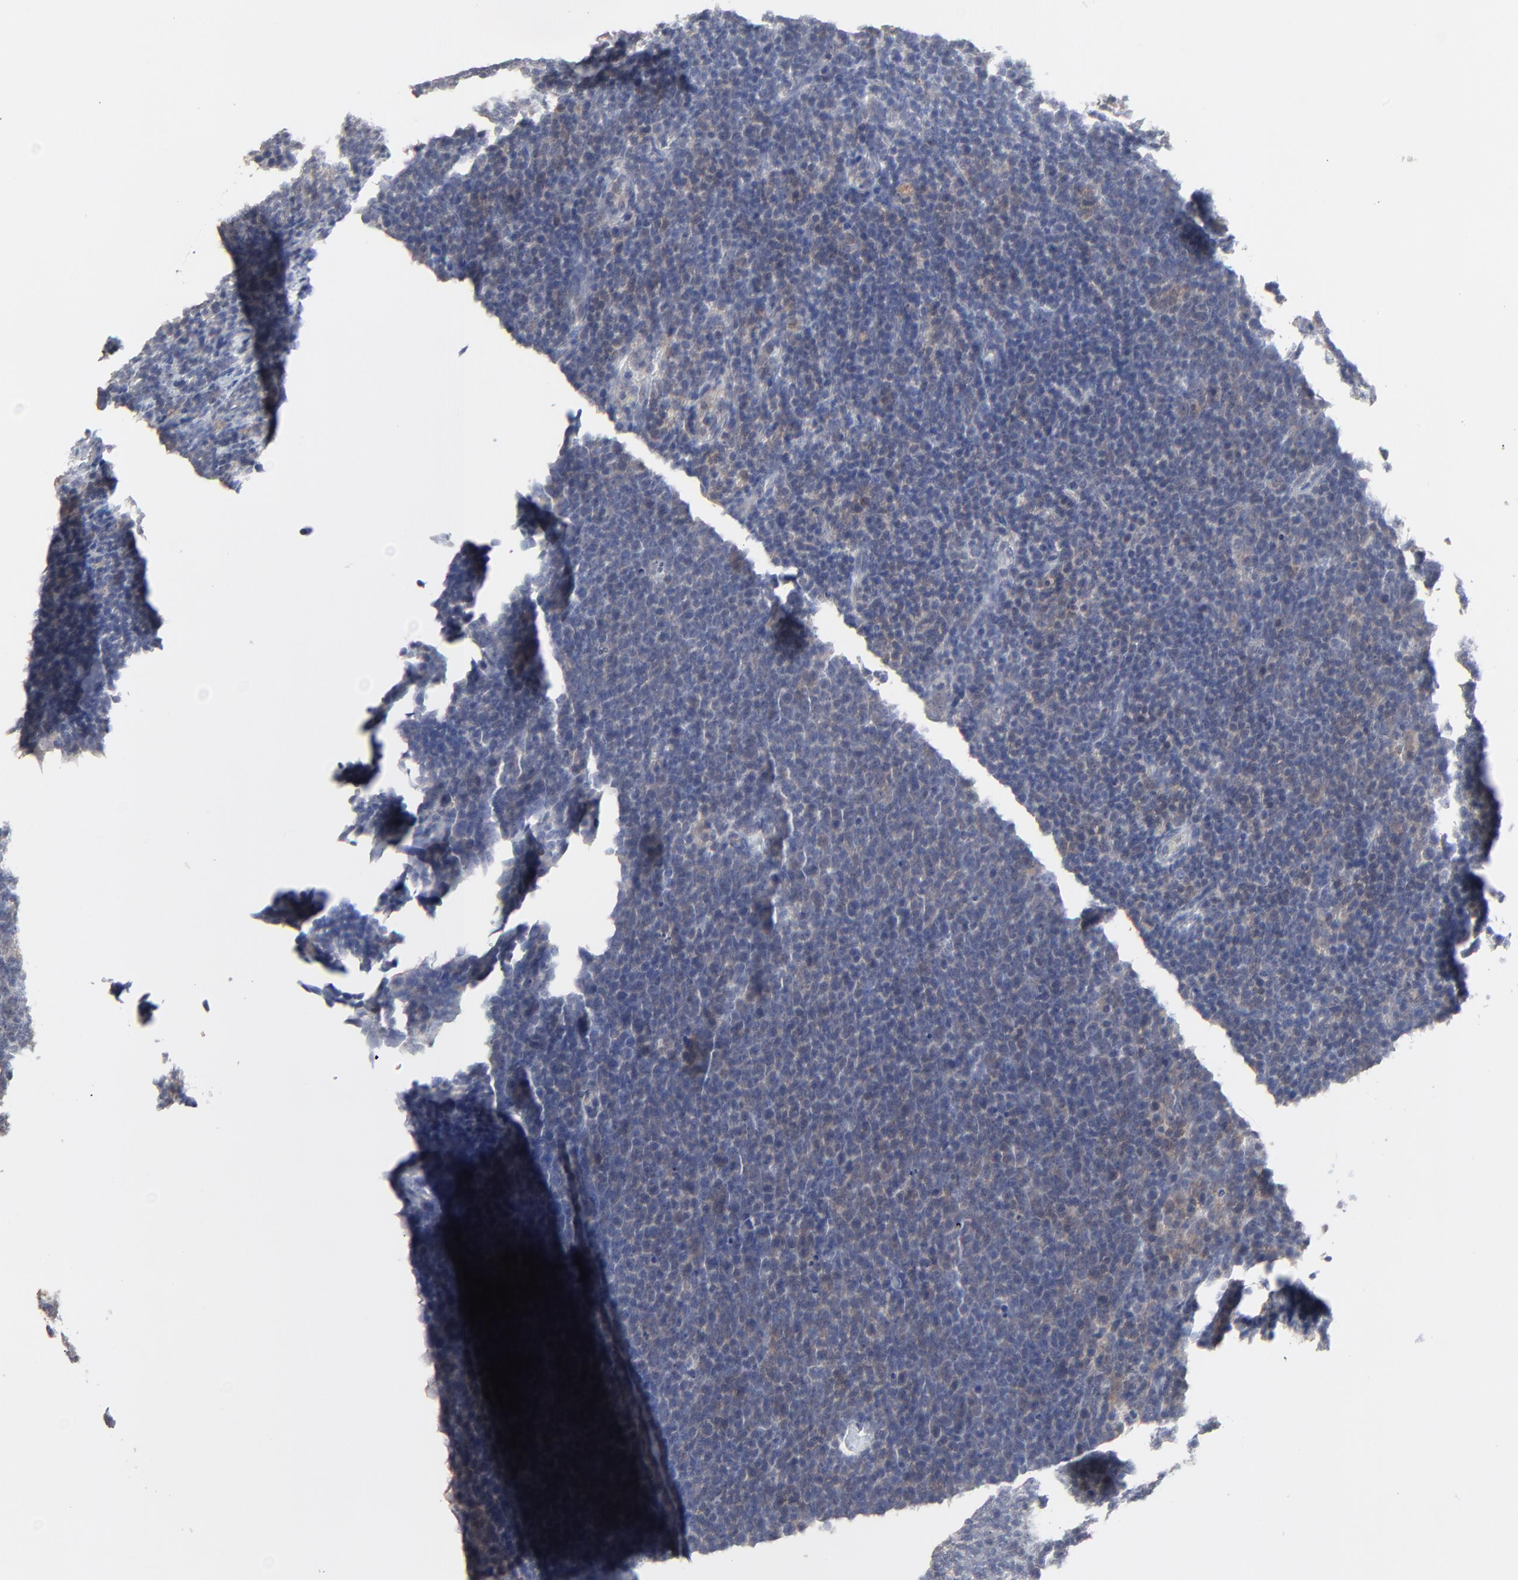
{"staining": {"intensity": "negative", "quantity": "none", "location": "none"}, "tissue": "lymphoma", "cell_type": "Tumor cells", "image_type": "cancer", "snomed": [{"axis": "morphology", "description": "Malignant lymphoma, non-Hodgkin's type, Low grade"}, {"axis": "topography", "description": "Lymph node"}], "caption": "This is an immunohistochemistry (IHC) histopathology image of human lymphoma. There is no expression in tumor cells.", "gene": "FANCB", "patient": {"sex": "male", "age": 74}}